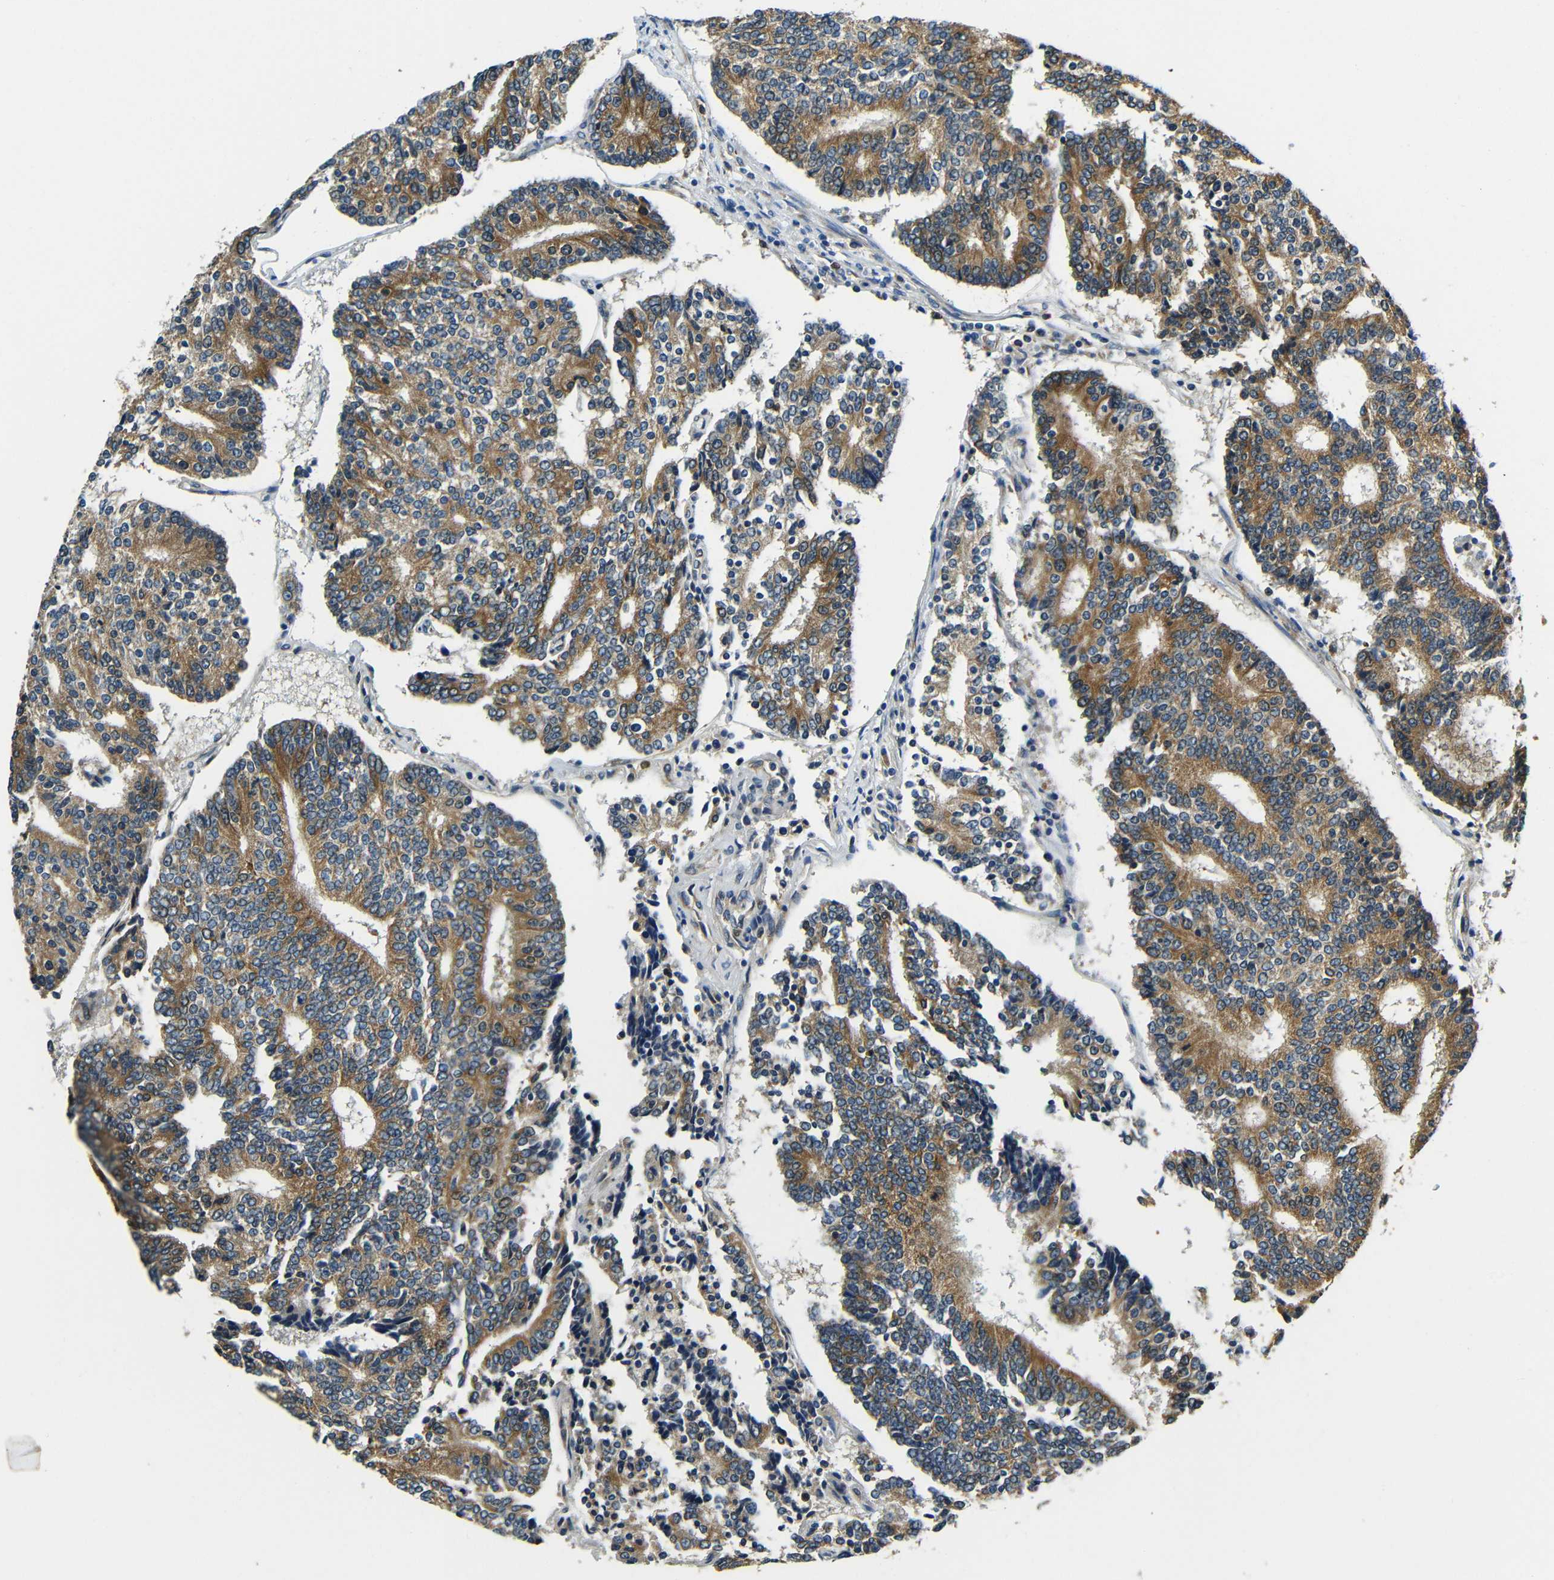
{"staining": {"intensity": "strong", "quantity": ">75%", "location": "cytoplasmic/membranous"}, "tissue": "prostate cancer", "cell_type": "Tumor cells", "image_type": "cancer", "snomed": [{"axis": "morphology", "description": "Normal tissue, NOS"}, {"axis": "morphology", "description": "Adenocarcinoma, High grade"}, {"axis": "topography", "description": "Prostate"}, {"axis": "topography", "description": "Seminal veicle"}], "caption": "Immunohistochemical staining of human prostate cancer shows high levels of strong cytoplasmic/membranous protein staining in about >75% of tumor cells.", "gene": "VAPB", "patient": {"sex": "male", "age": 55}}